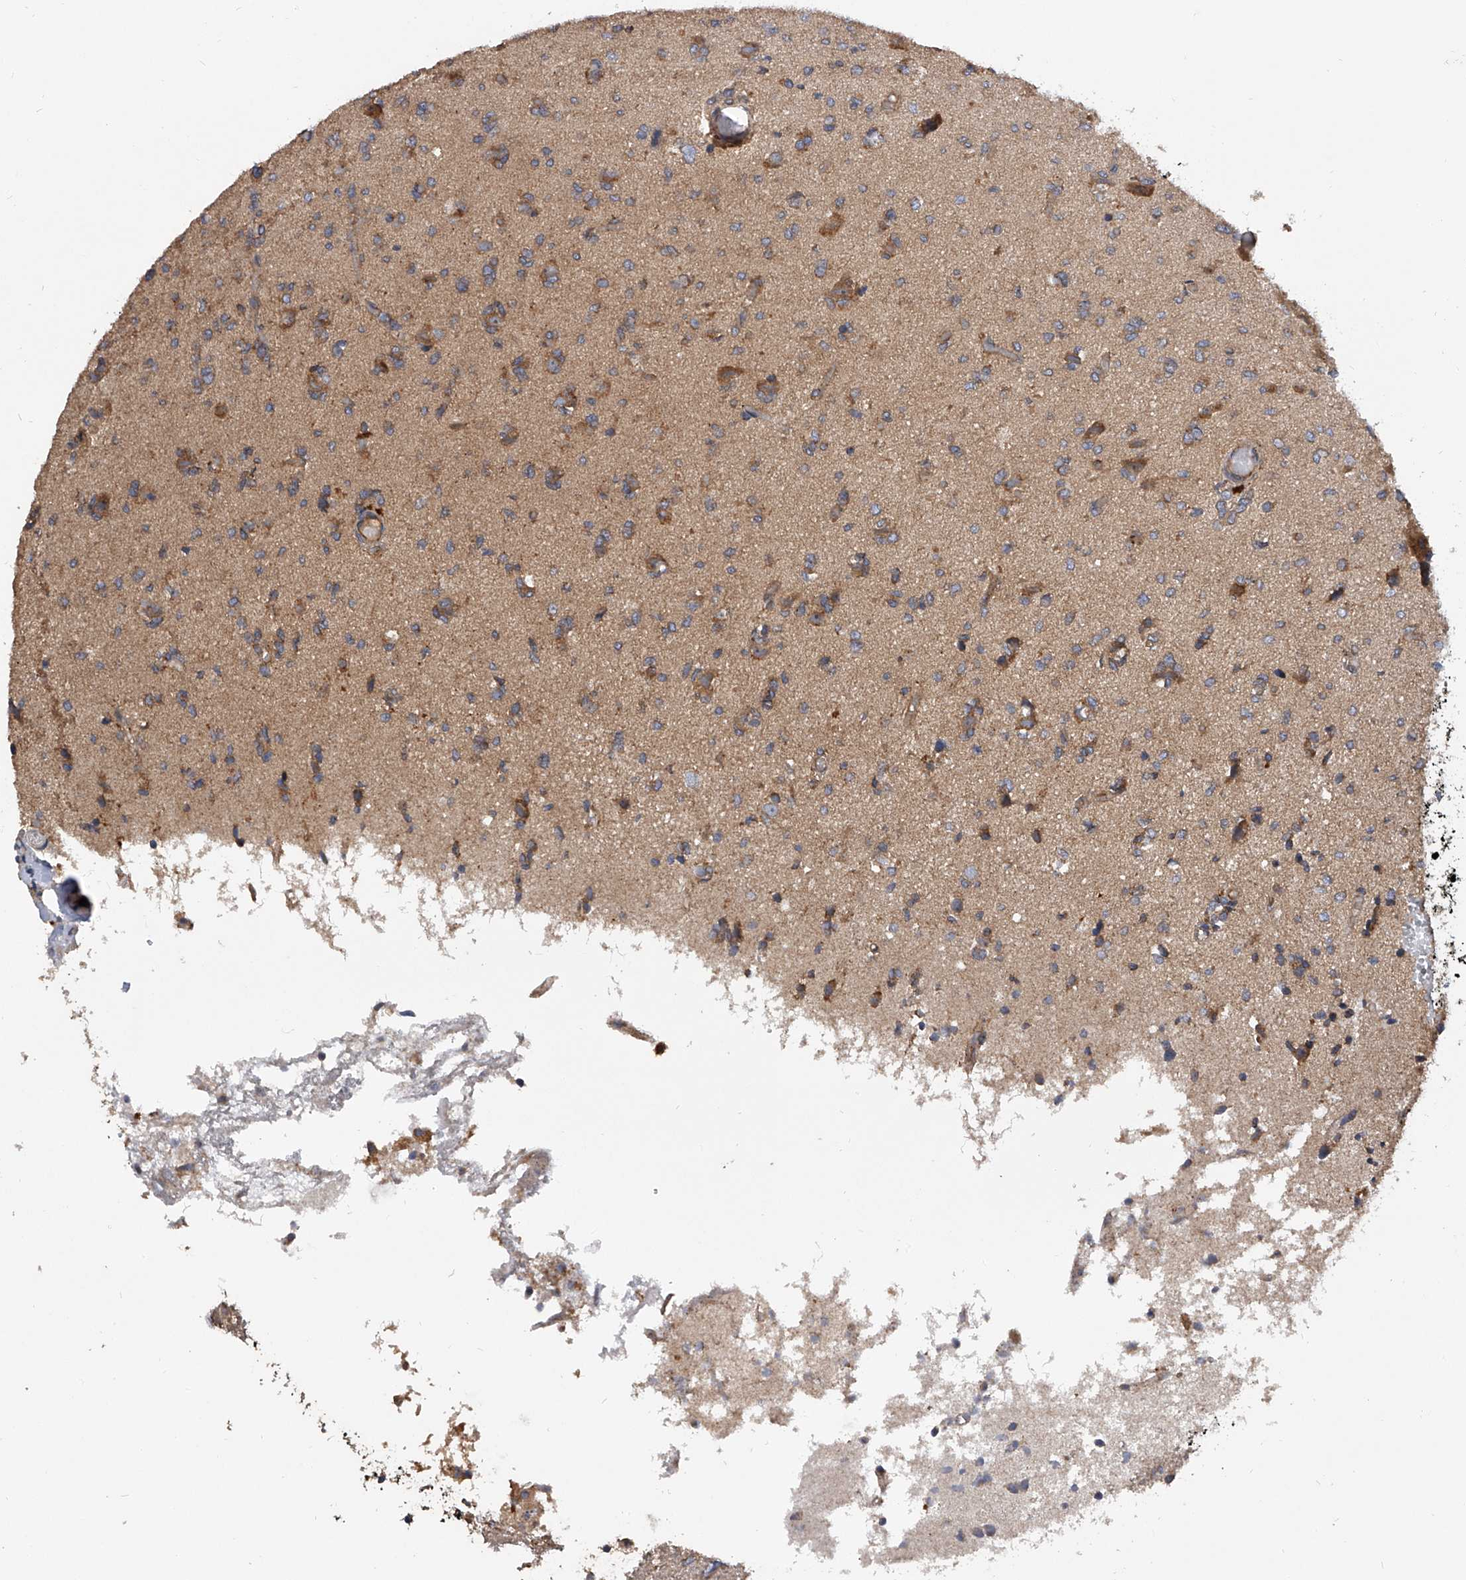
{"staining": {"intensity": "weak", "quantity": ">75%", "location": "cytoplasmic/membranous"}, "tissue": "glioma", "cell_type": "Tumor cells", "image_type": "cancer", "snomed": [{"axis": "morphology", "description": "Glioma, malignant, High grade"}, {"axis": "topography", "description": "Brain"}], "caption": "This is an image of immunohistochemistry staining of glioma, which shows weak expression in the cytoplasmic/membranous of tumor cells.", "gene": "EXOC4", "patient": {"sex": "female", "age": 59}}